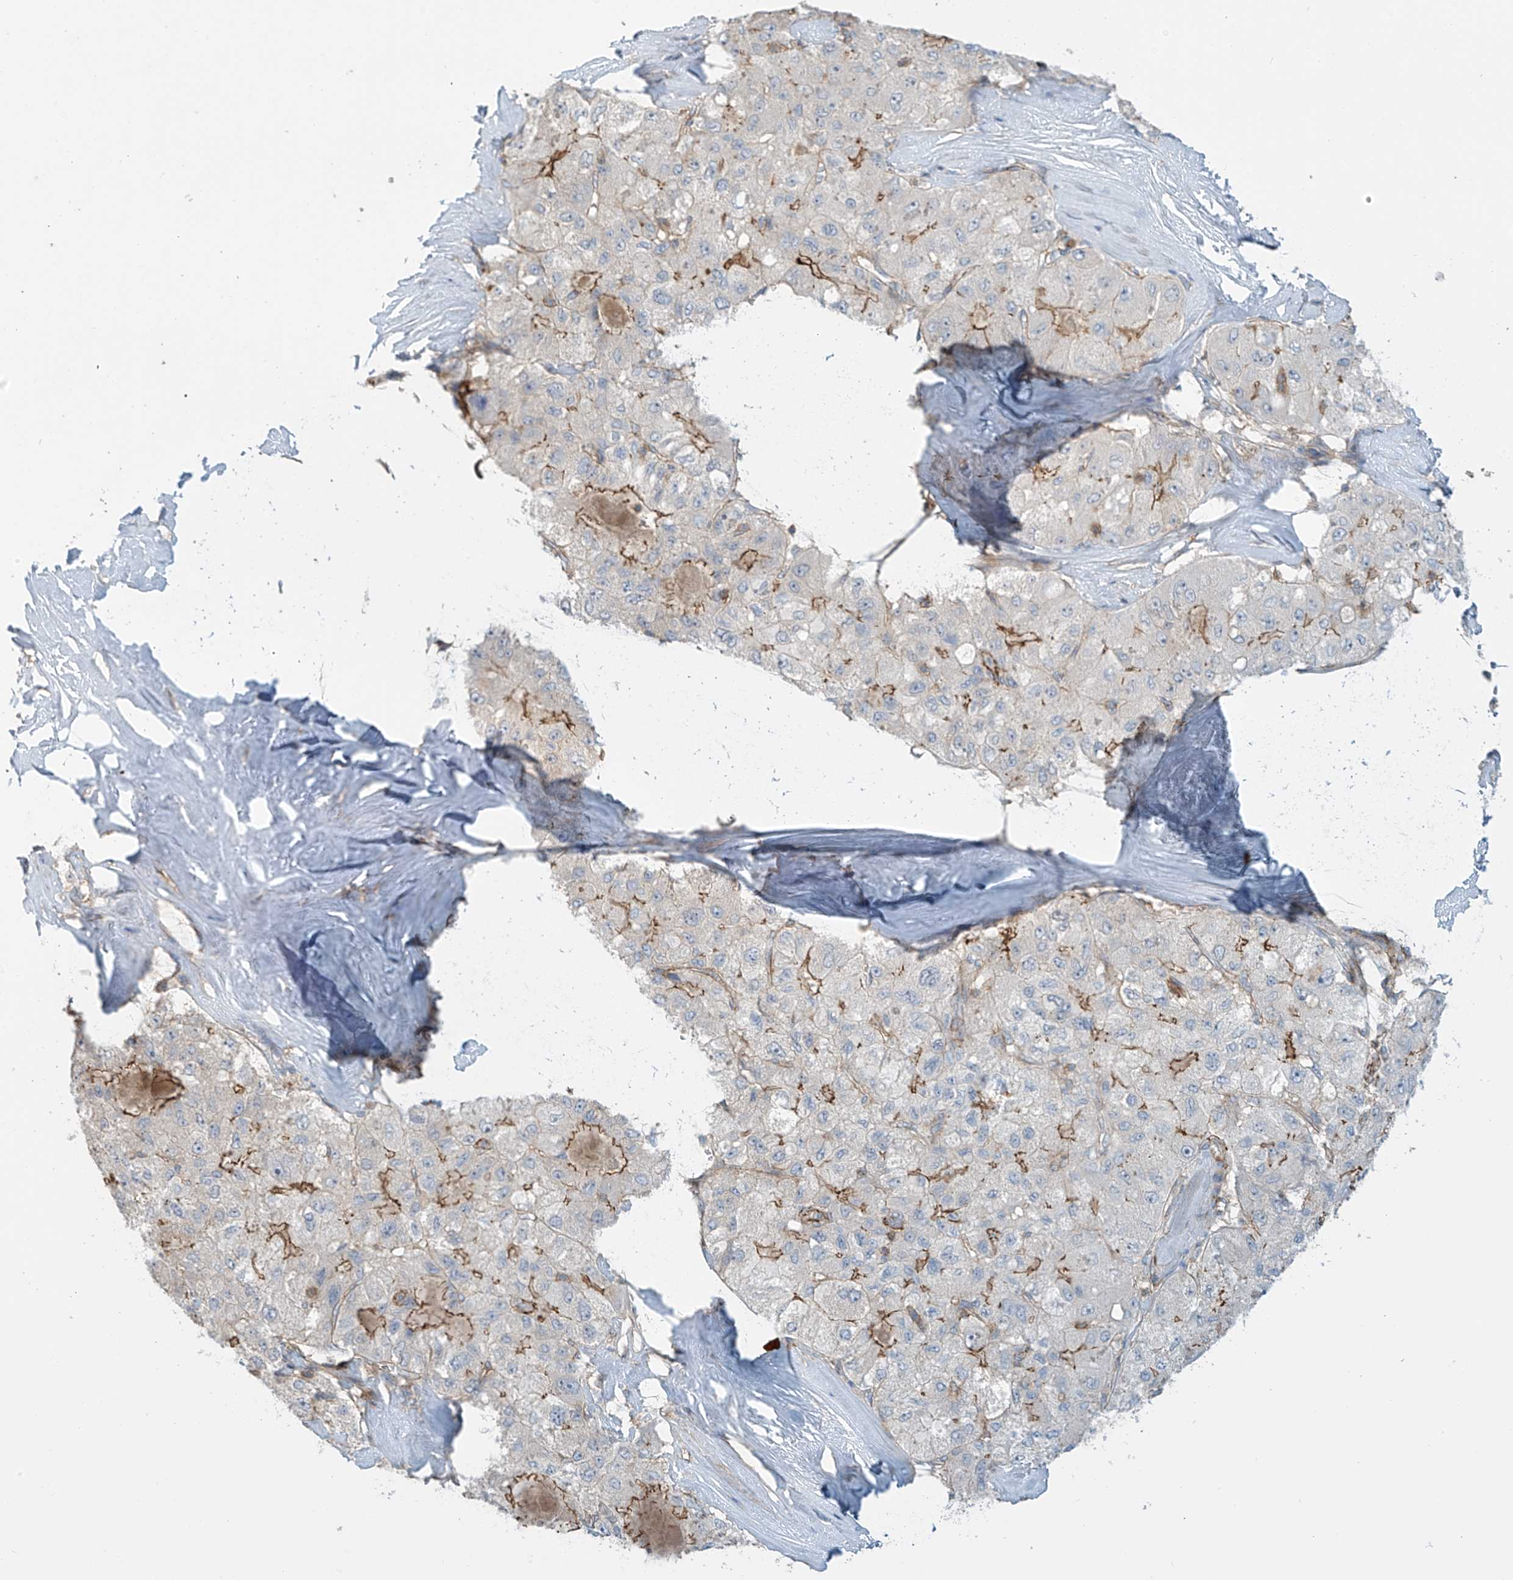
{"staining": {"intensity": "moderate", "quantity": "25%-75%", "location": "cytoplasmic/membranous"}, "tissue": "liver cancer", "cell_type": "Tumor cells", "image_type": "cancer", "snomed": [{"axis": "morphology", "description": "Carcinoma, Hepatocellular, NOS"}, {"axis": "topography", "description": "Liver"}], "caption": "About 25%-75% of tumor cells in hepatocellular carcinoma (liver) demonstrate moderate cytoplasmic/membranous protein positivity as visualized by brown immunohistochemical staining.", "gene": "SLC9A2", "patient": {"sex": "male", "age": 80}}